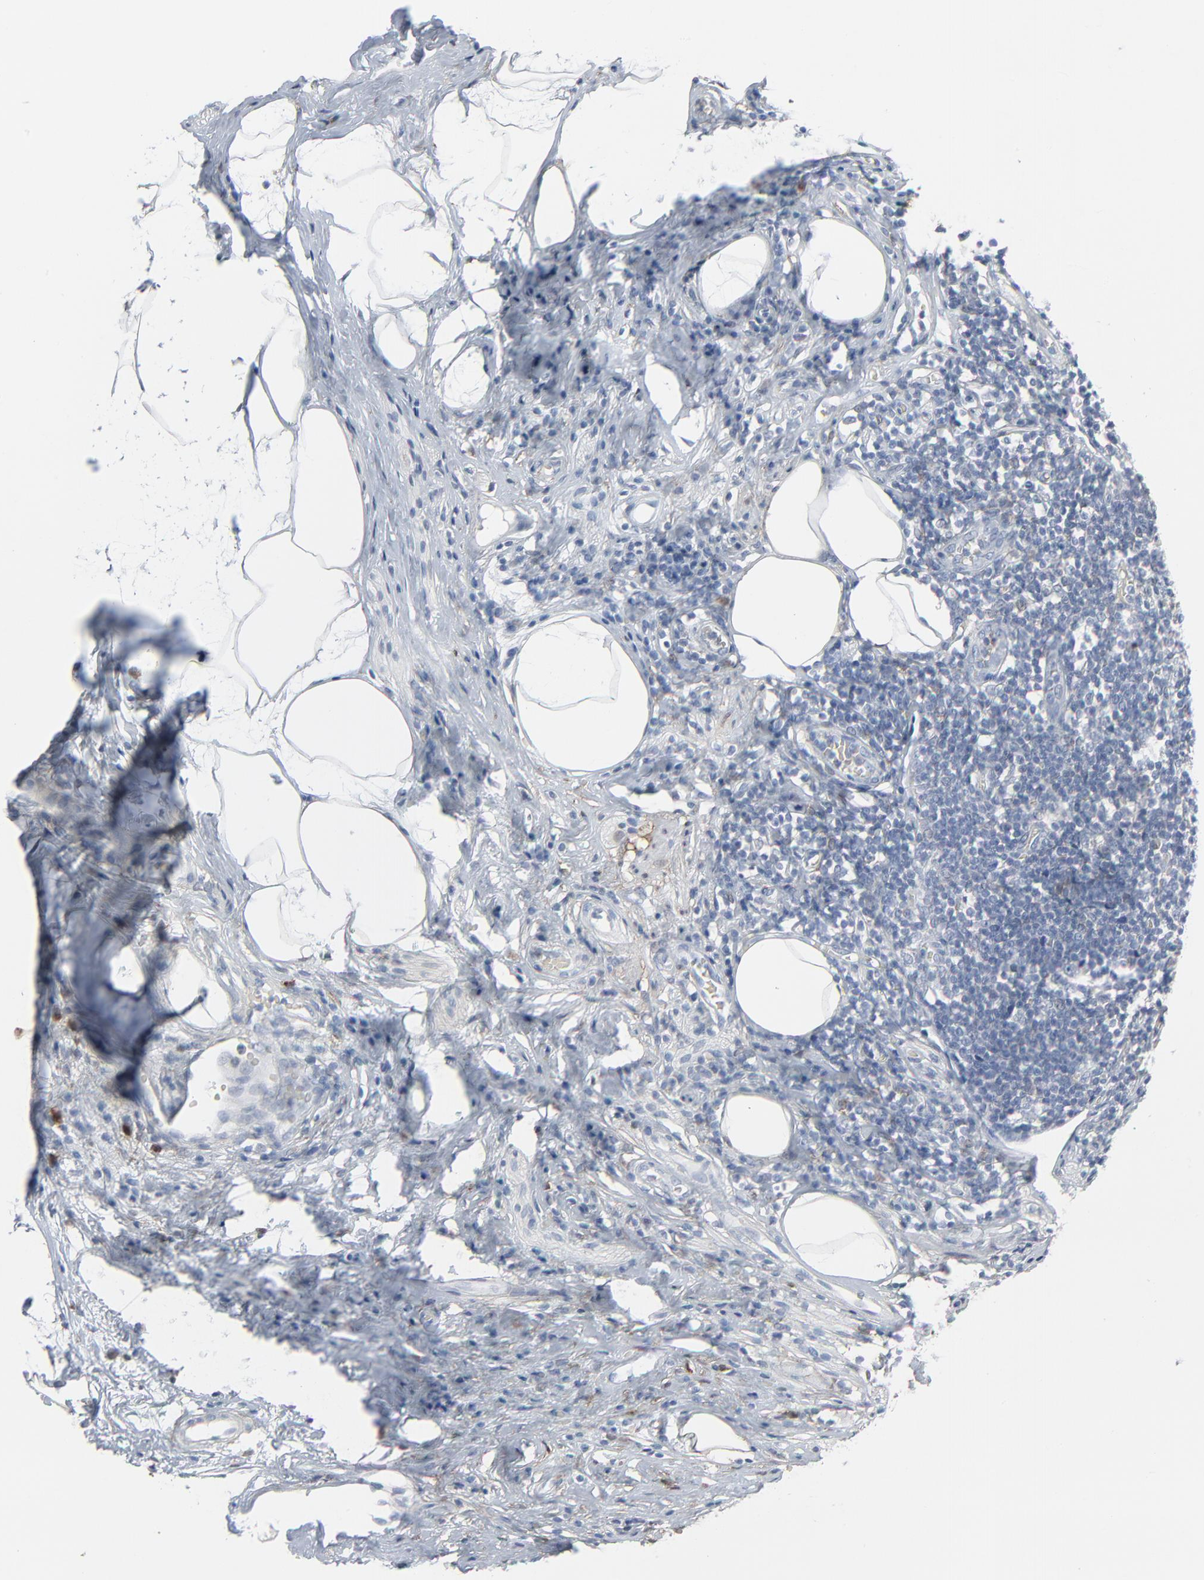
{"staining": {"intensity": "weak", "quantity": "<25%", "location": "cytoplasmic/membranous"}, "tissue": "appendix", "cell_type": "Lymphoid tissue", "image_type": "normal", "snomed": [{"axis": "morphology", "description": "Normal tissue, NOS"}, {"axis": "topography", "description": "Appendix"}], "caption": "Appendix stained for a protein using immunohistochemistry (IHC) demonstrates no expression lymphoid tissue.", "gene": "PHGDH", "patient": {"sex": "male", "age": 38}}